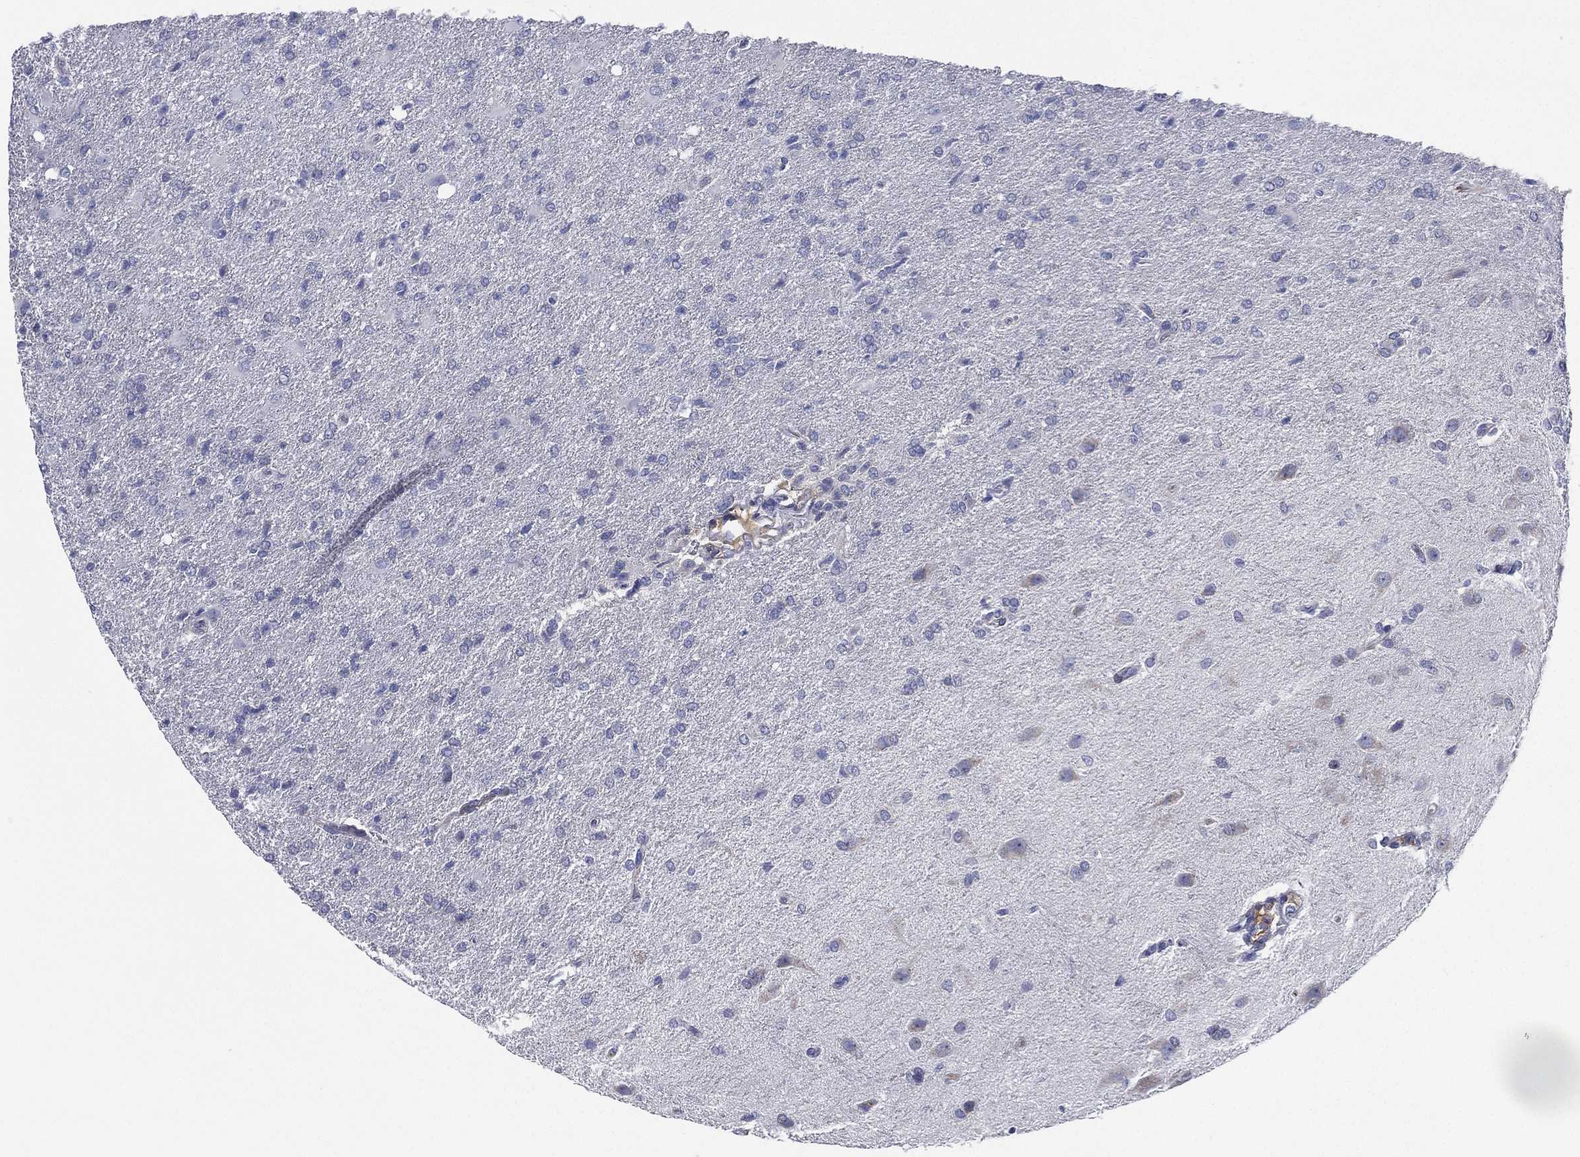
{"staining": {"intensity": "negative", "quantity": "none", "location": "none"}, "tissue": "glioma", "cell_type": "Tumor cells", "image_type": "cancer", "snomed": [{"axis": "morphology", "description": "Glioma, malignant, High grade"}, {"axis": "topography", "description": "Brain"}], "caption": "High power microscopy histopathology image of an immunohistochemistry (IHC) histopathology image of glioma, revealing no significant positivity in tumor cells.", "gene": "TMPRSS11D", "patient": {"sex": "male", "age": 68}}